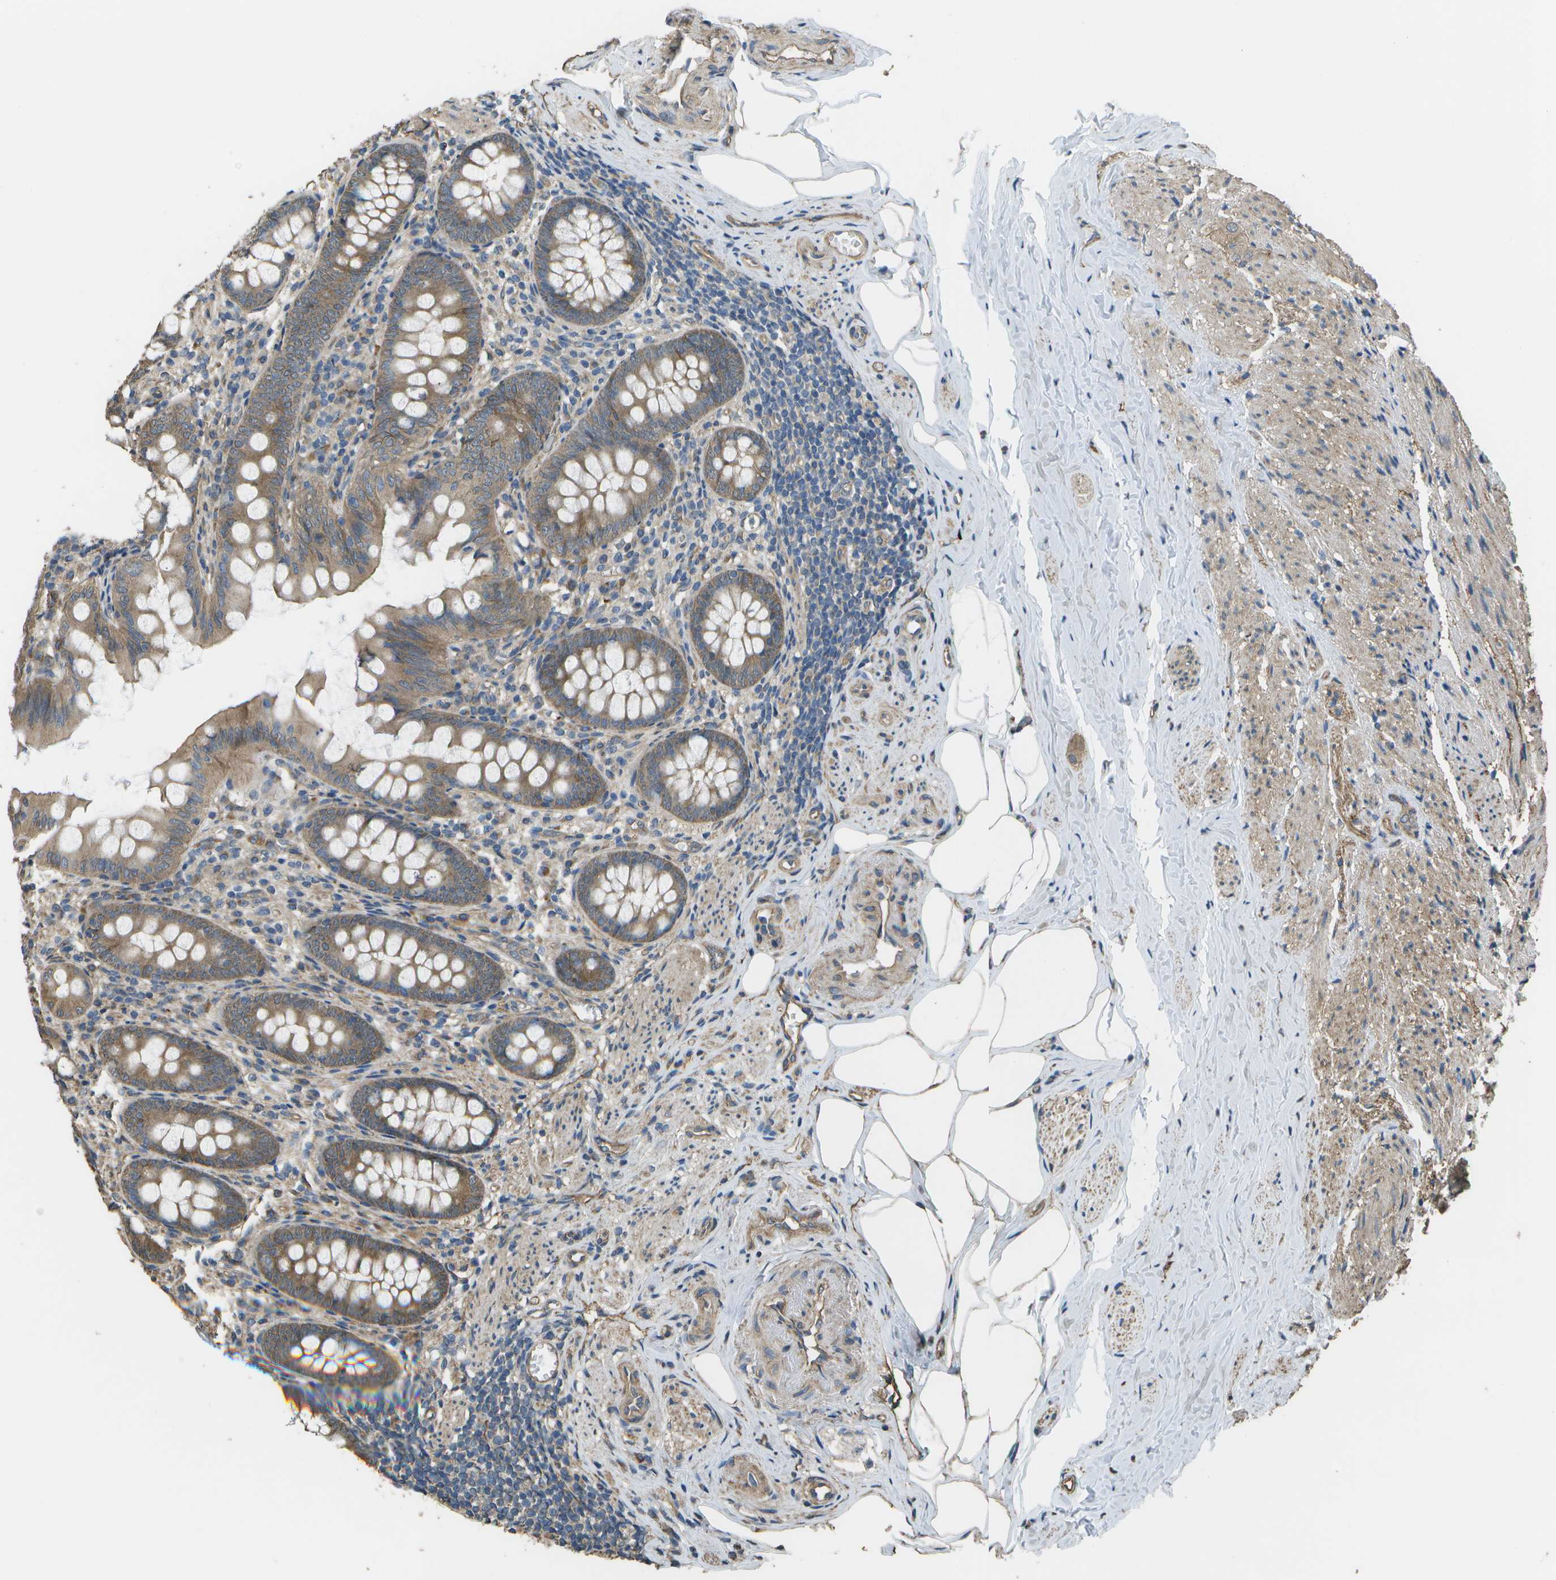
{"staining": {"intensity": "moderate", "quantity": ">75%", "location": "cytoplasmic/membranous"}, "tissue": "appendix", "cell_type": "Glandular cells", "image_type": "normal", "snomed": [{"axis": "morphology", "description": "Normal tissue, NOS"}, {"axis": "topography", "description": "Appendix"}], "caption": "The photomicrograph reveals staining of unremarkable appendix, revealing moderate cytoplasmic/membranous protein expression (brown color) within glandular cells.", "gene": "CLNS1A", "patient": {"sex": "female", "age": 77}}